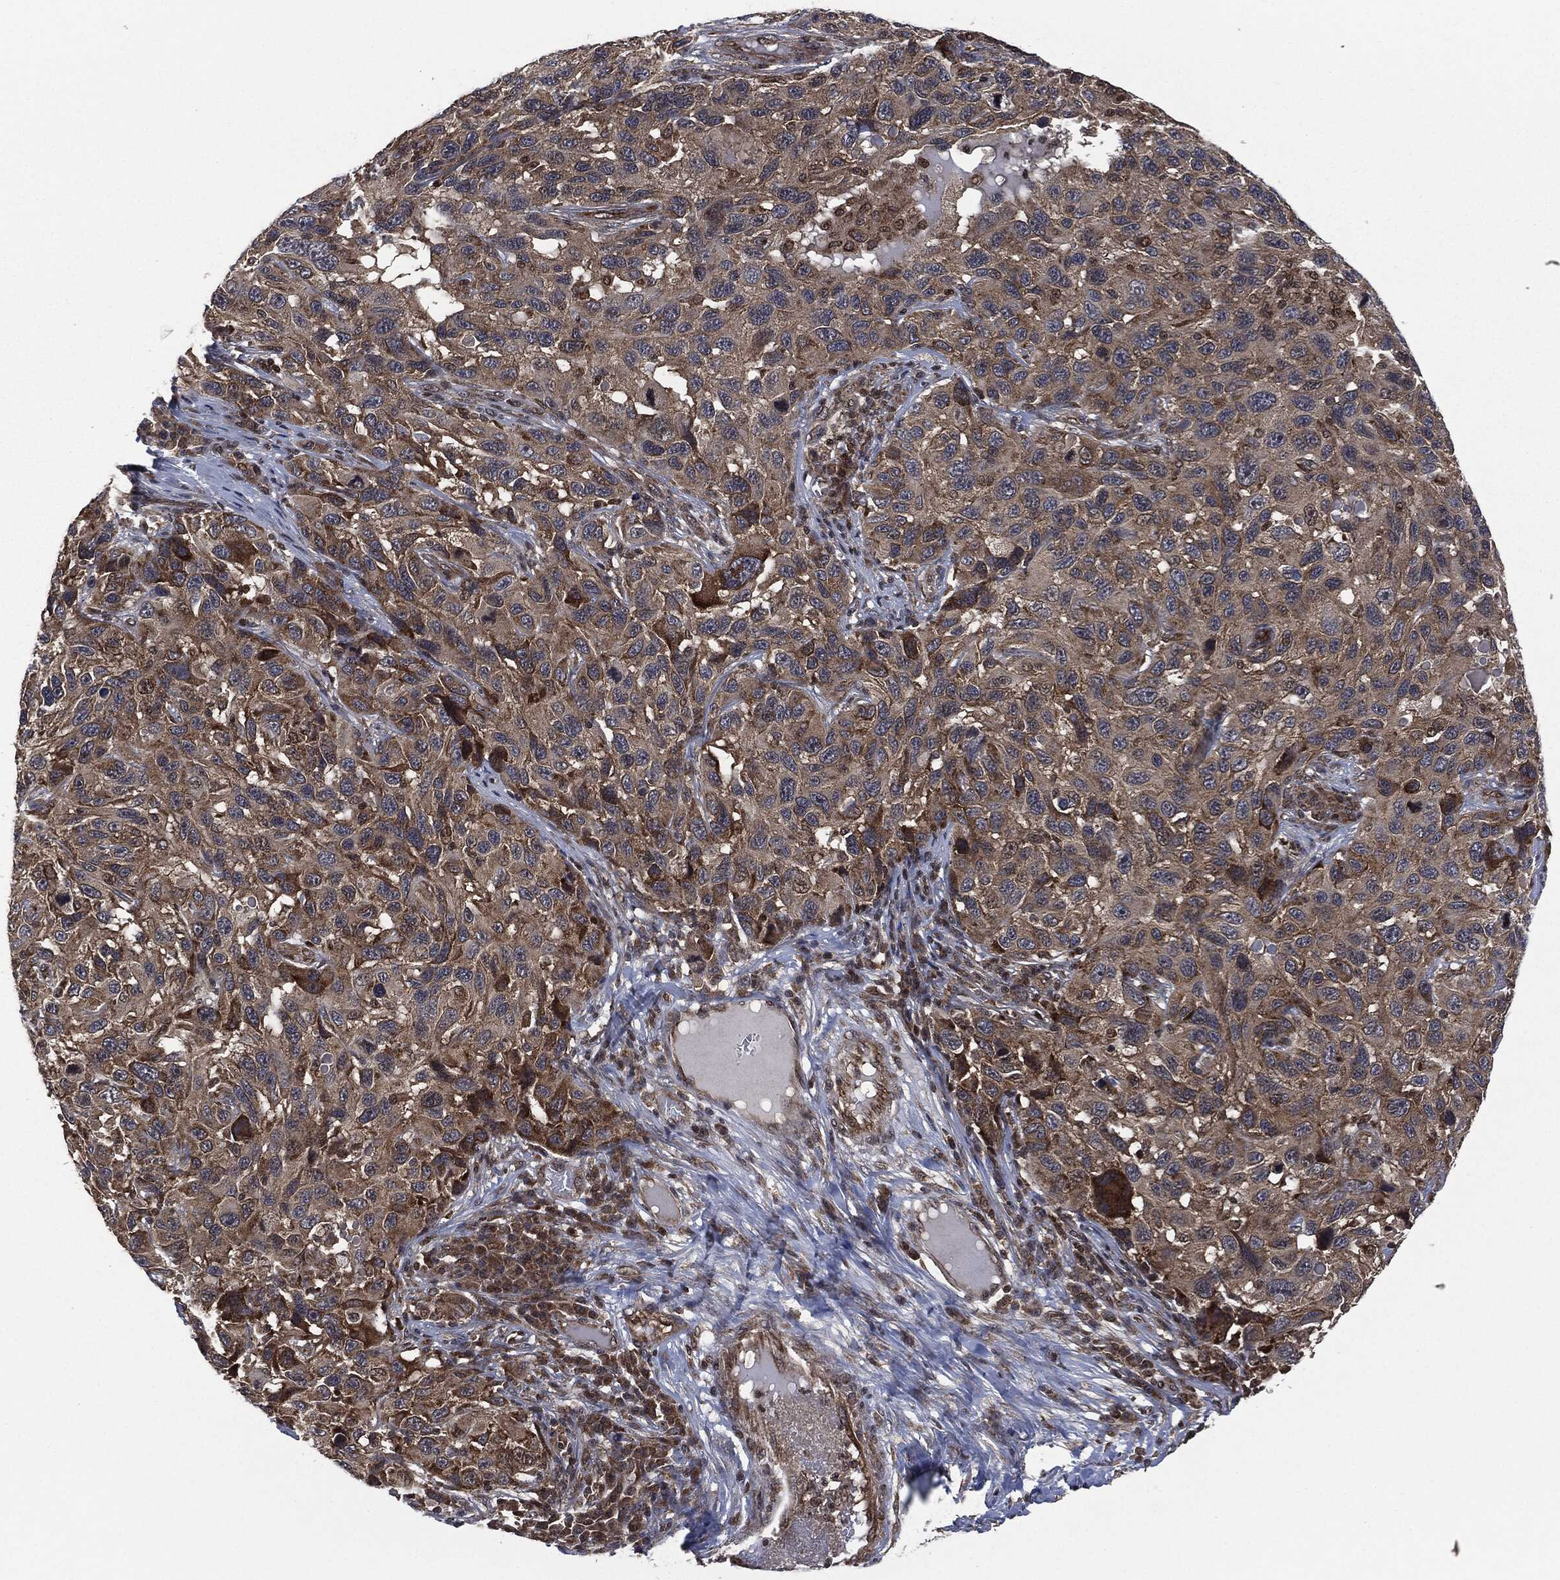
{"staining": {"intensity": "moderate", "quantity": "25%-75%", "location": "cytoplasmic/membranous"}, "tissue": "melanoma", "cell_type": "Tumor cells", "image_type": "cancer", "snomed": [{"axis": "morphology", "description": "Malignant melanoma, NOS"}, {"axis": "topography", "description": "Skin"}], "caption": "Moderate cytoplasmic/membranous protein staining is appreciated in about 25%-75% of tumor cells in melanoma.", "gene": "HRAS", "patient": {"sex": "male", "age": 53}}